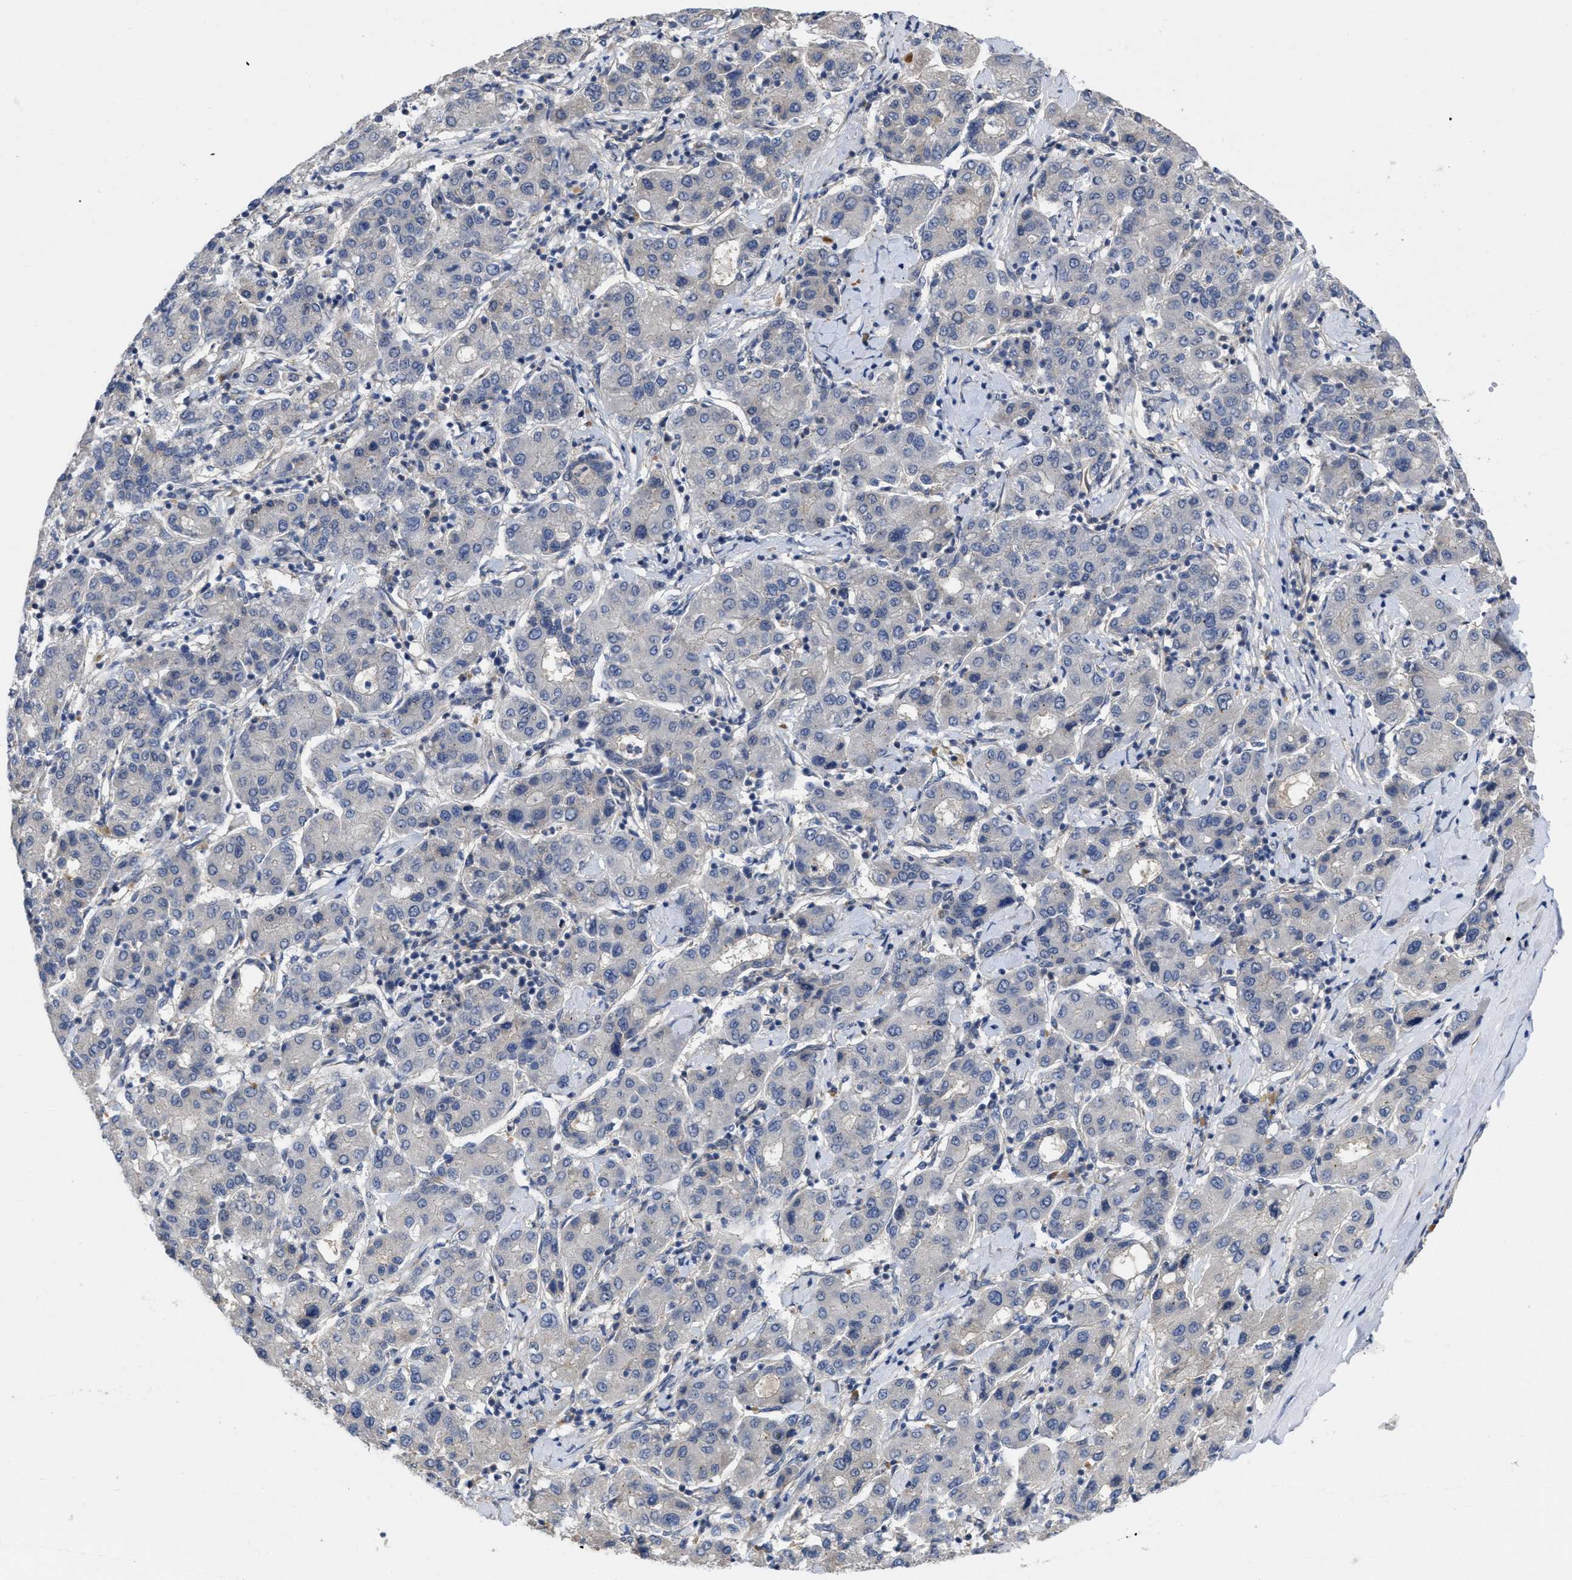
{"staining": {"intensity": "negative", "quantity": "none", "location": "none"}, "tissue": "liver cancer", "cell_type": "Tumor cells", "image_type": "cancer", "snomed": [{"axis": "morphology", "description": "Carcinoma, Hepatocellular, NOS"}, {"axis": "topography", "description": "Liver"}], "caption": "A histopathology image of liver cancer (hepatocellular carcinoma) stained for a protein demonstrates no brown staining in tumor cells.", "gene": "ARHGEF26", "patient": {"sex": "male", "age": 65}}